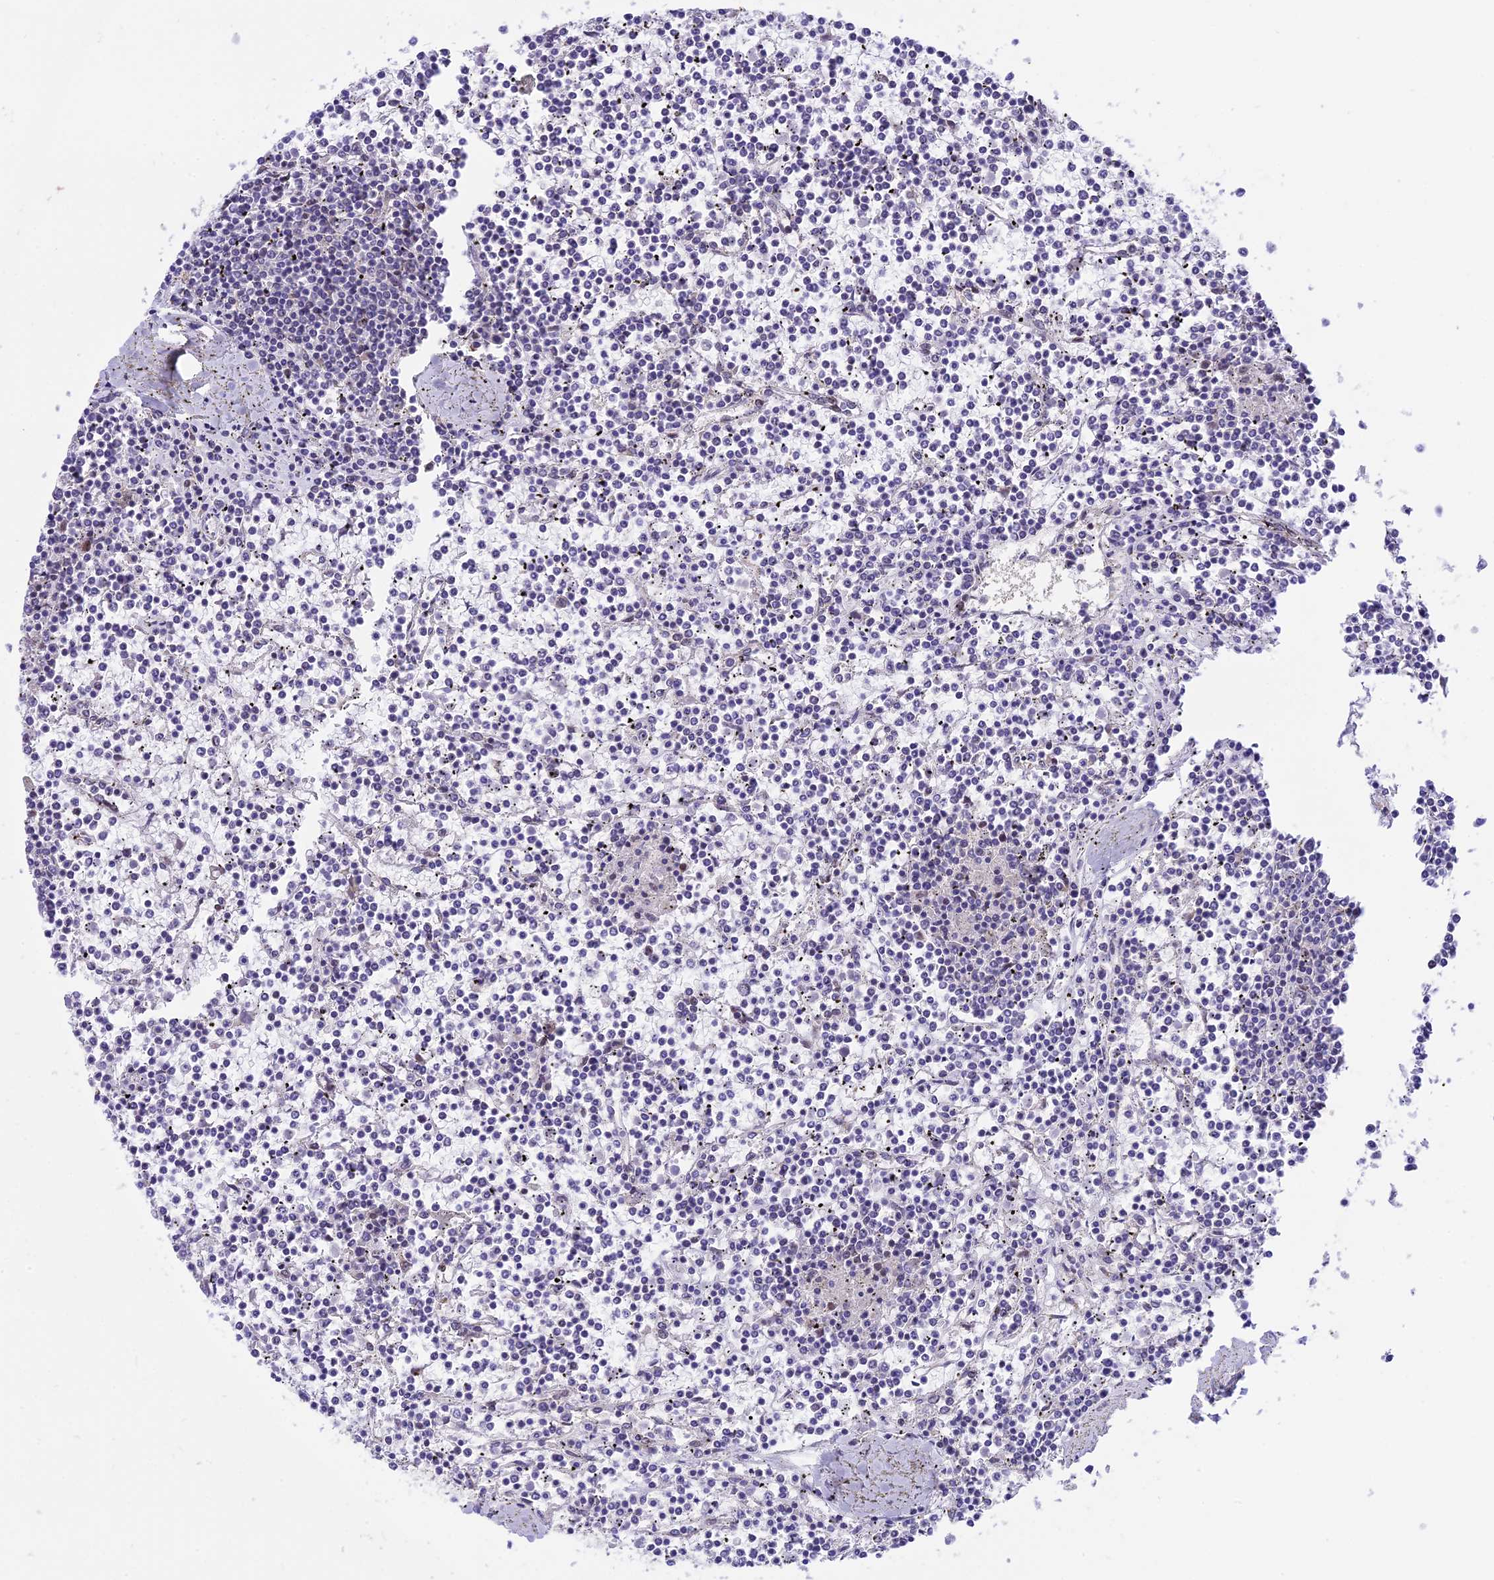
{"staining": {"intensity": "negative", "quantity": "none", "location": "none"}, "tissue": "lymphoma", "cell_type": "Tumor cells", "image_type": "cancer", "snomed": [{"axis": "morphology", "description": "Malignant lymphoma, non-Hodgkin's type, Low grade"}, {"axis": "topography", "description": "Spleen"}], "caption": "High power microscopy photomicrograph of an IHC photomicrograph of malignant lymphoma, non-Hodgkin's type (low-grade), revealing no significant expression in tumor cells. (DAB immunohistochemistry visualized using brightfield microscopy, high magnification).", "gene": "ZNF837", "patient": {"sex": "female", "age": 19}}